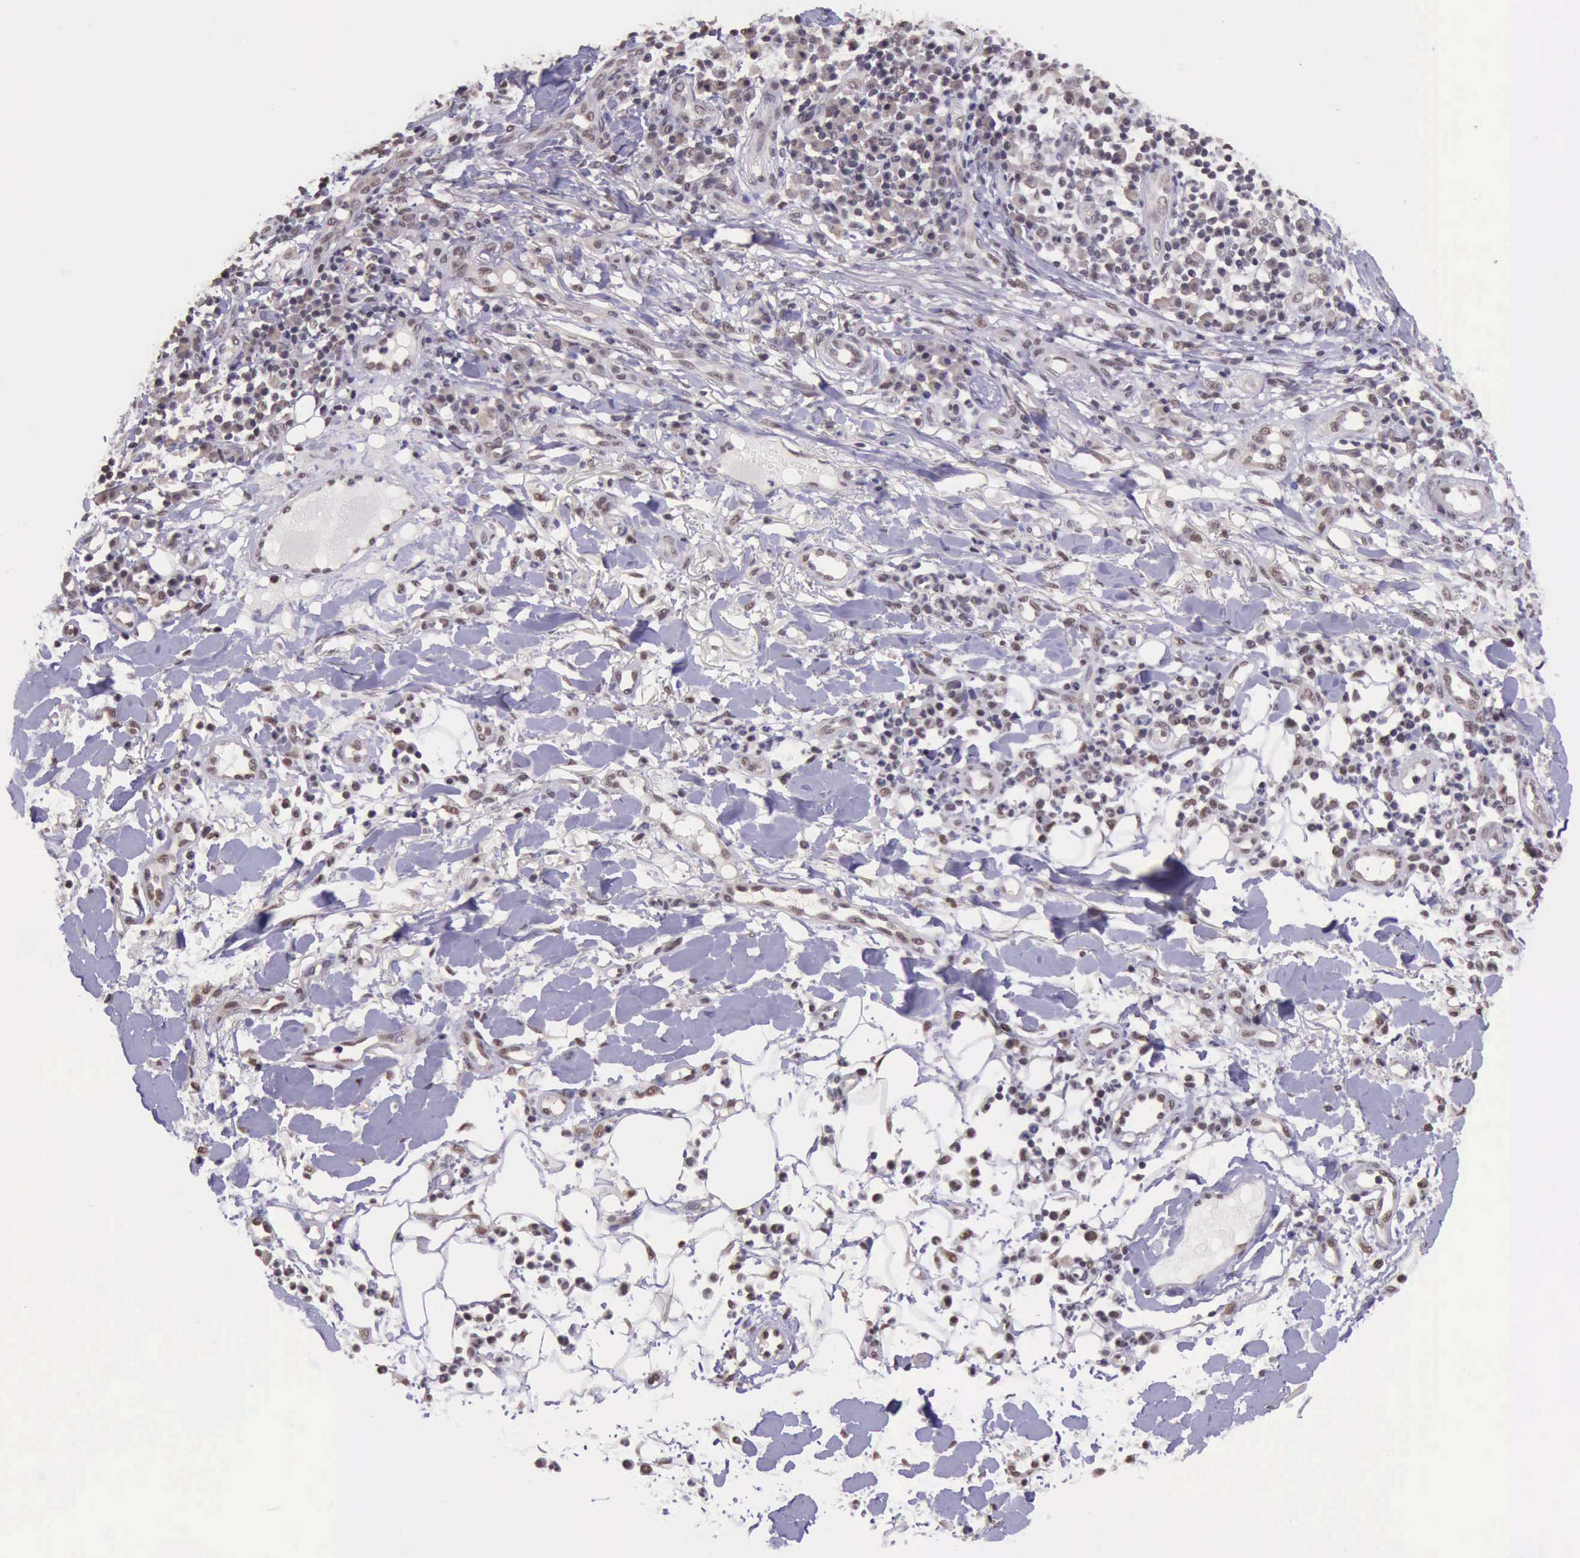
{"staining": {"intensity": "weak", "quantity": ">75%", "location": "nuclear"}, "tissue": "skin cancer", "cell_type": "Tumor cells", "image_type": "cancer", "snomed": [{"axis": "morphology", "description": "Squamous cell carcinoma, NOS"}, {"axis": "topography", "description": "Skin"}], "caption": "Tumor cells display low levels of weak nuclear positivity in about >75% of cells in human skin cancer.", "gene": "PRPF39", "patient": {"sex": "female", "age": 89}}